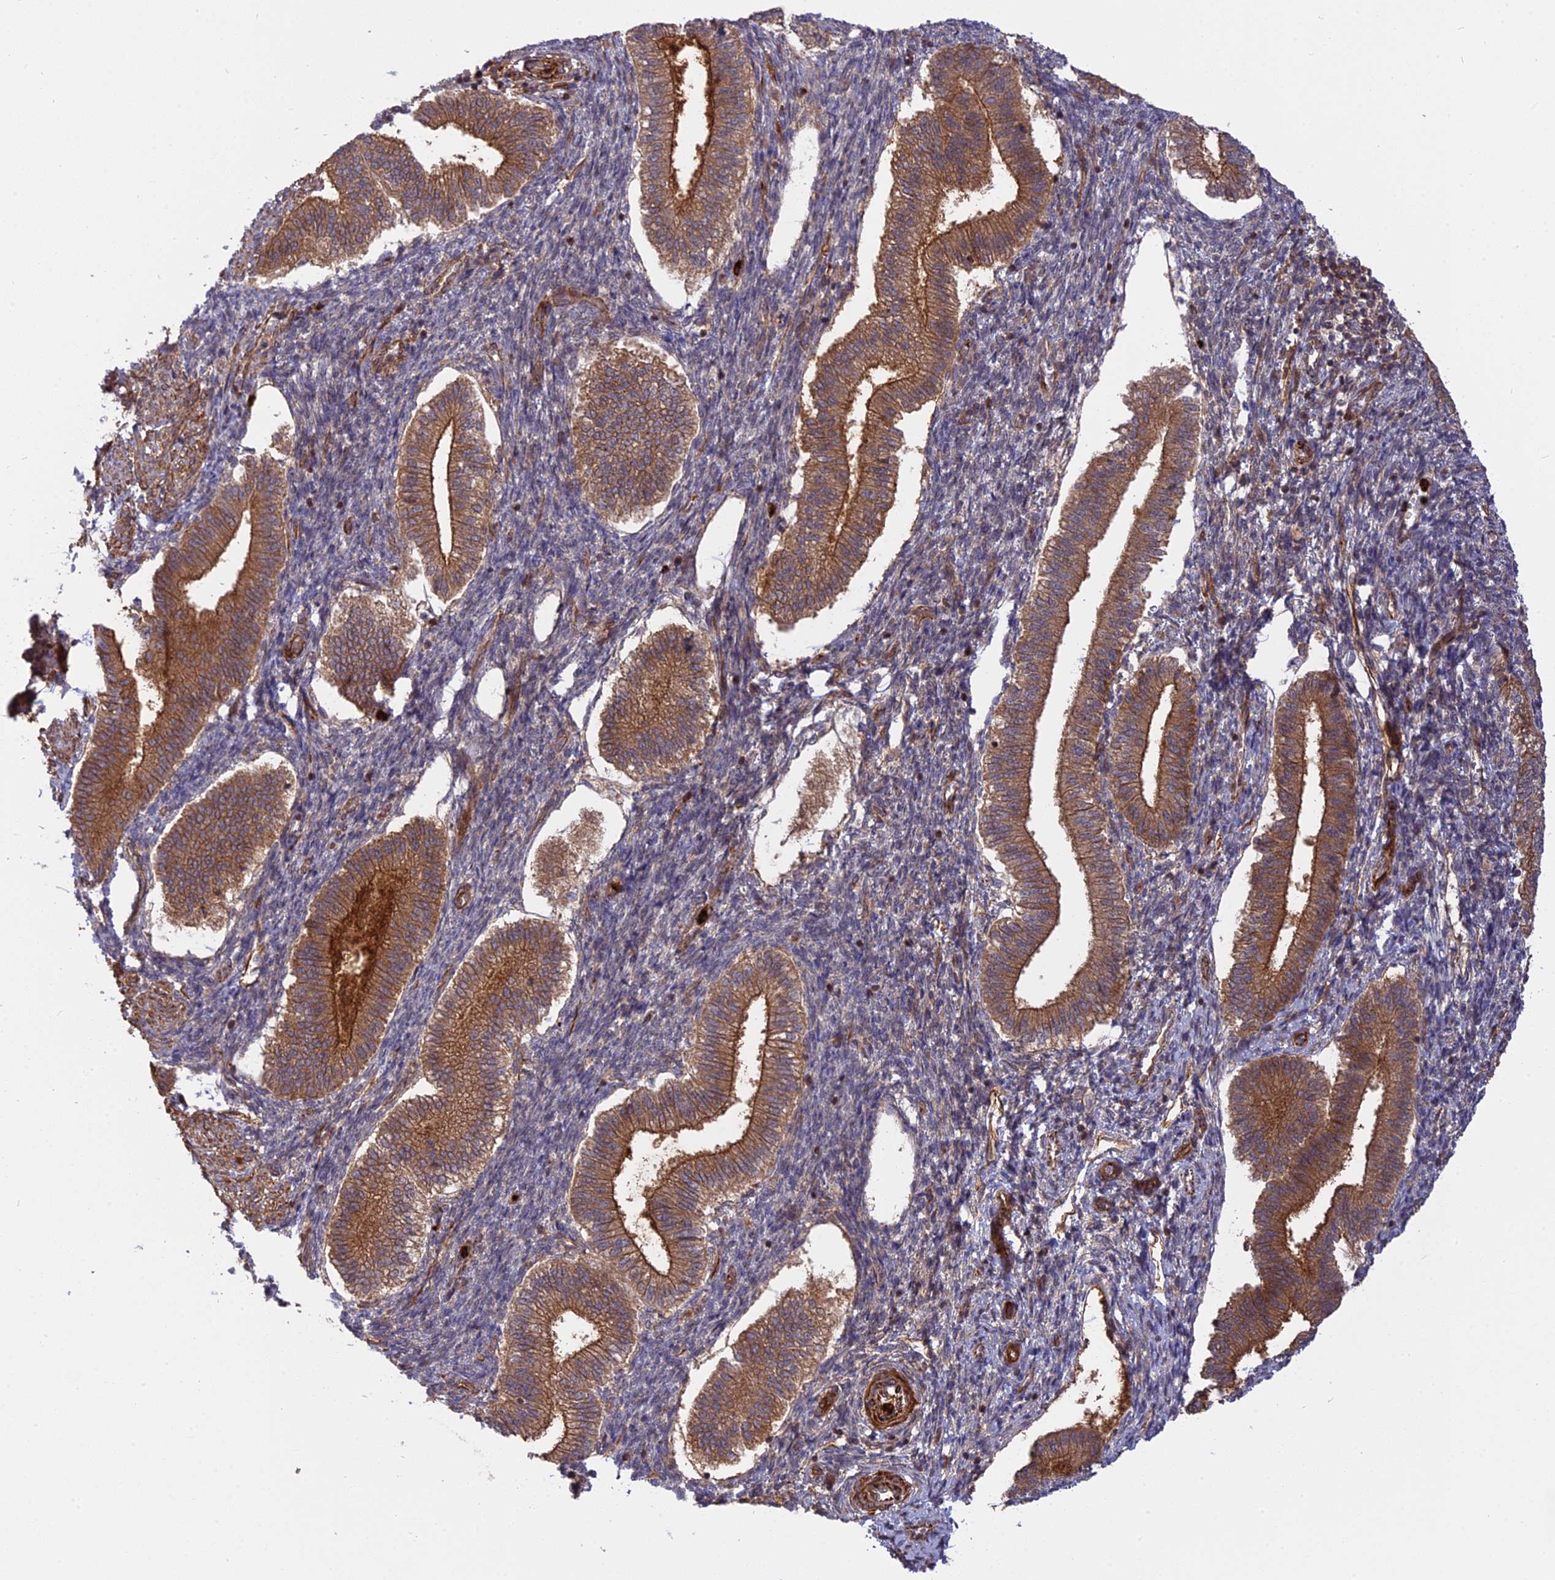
{"staining": {"intensity": "negative", "quantity": "none", "location": "none"}, "tissue": "endometrium", "cell_type": "Cells in endometrial stroma", "image_type": "normal", "snomed": [{"axis": "morphology", "description": "Normal tissue, NOS"}, {"axis": "topography", "description": "Endometrium"}], "caption": "This is a photomicrograph of IHC staining of unremarkable endometrium, which shows no staining in cells in endometrial stroma. (DAB immunohistochemistry (IHC), high magnification).", "gene": "PHLDB3", "patient": {"sex": "female", "age": 24}}